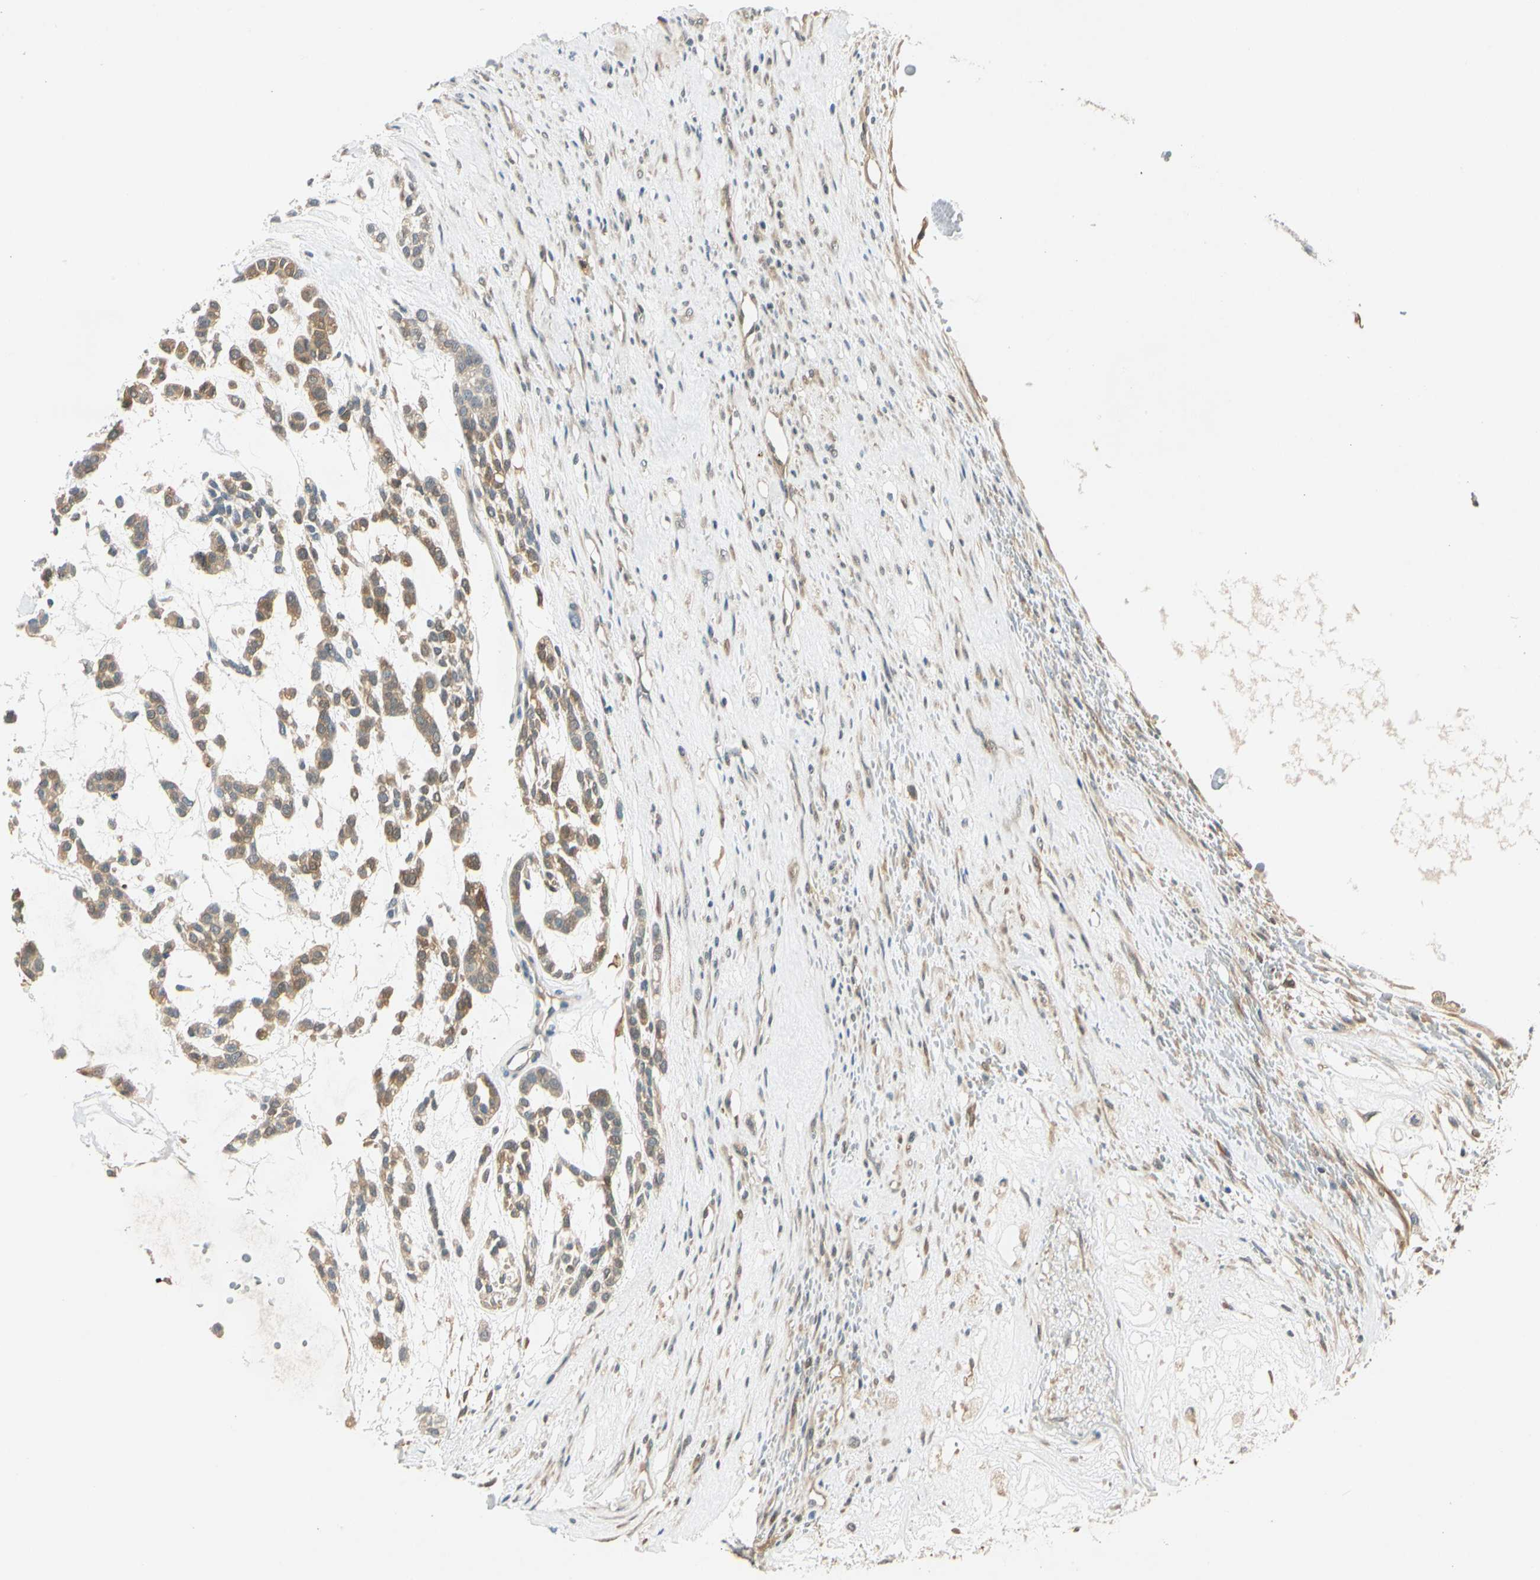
{"staining": {"intensity": "moderate", "quantity": ">75%", "location": "cytoplasmic/membranous"}, "tissue": "head and neck cancer", "cell_type": "Tumor cells", "image_type": "cancer", "snomed": [{"axis": "morphology", "description": "Adenocarcinoma, NOS"}, {"axis": "morphology", "description": "Adenoma, NOS"}, {"axis": "topography", "description": "Head-Neck"}], "caption": "This image demonstrates IHC staining of adenocarcinoma (head and neck), with medium moderate cytoplasmic/membranous positivity in approximately >75% of tumor cells.", "gene": "WIPI1", "patient": {"sex": "female", "age": 55}}